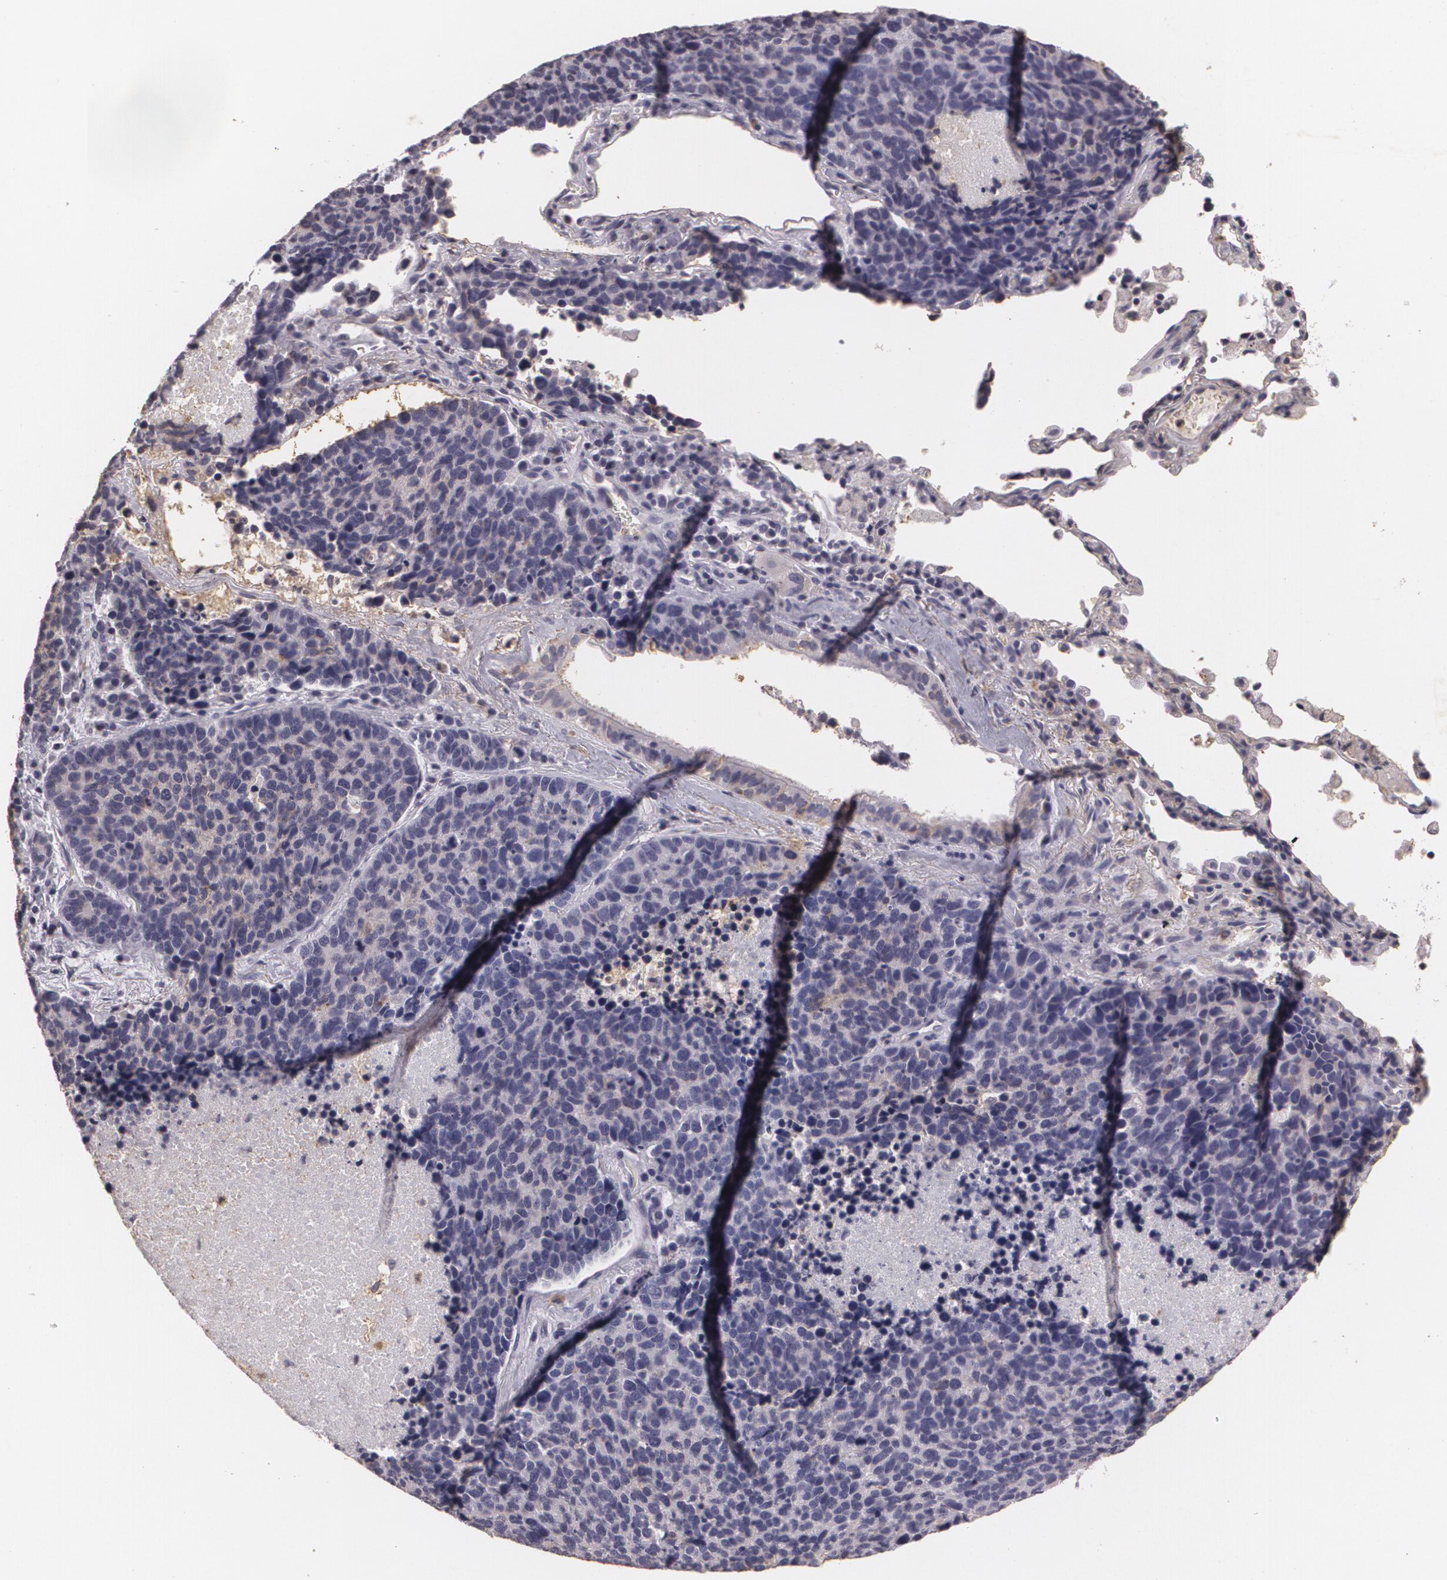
{"staining": {"intensity": "weak", "quantity": "<25%", "location": "cytoplasmic/membranous"}, "tissue": "lung cancer", "cell_type": "Tumor cells", "image_type": "cancer", "snomed": [{"axis": "morphology", "description": "Neoplasm, malignant, NOS"}, {"axis": "topography", "description": "Lung"}], "caption": "High magnification brightfield microscopy of lung cancer stained with DAB (brown) and counterstained with hematoxylin (blue): tumor cells show no significant positivity. Nuclei are stained in blue.", "gene": "KCNA4", "patient": {"sex": "female", "age": 75}}